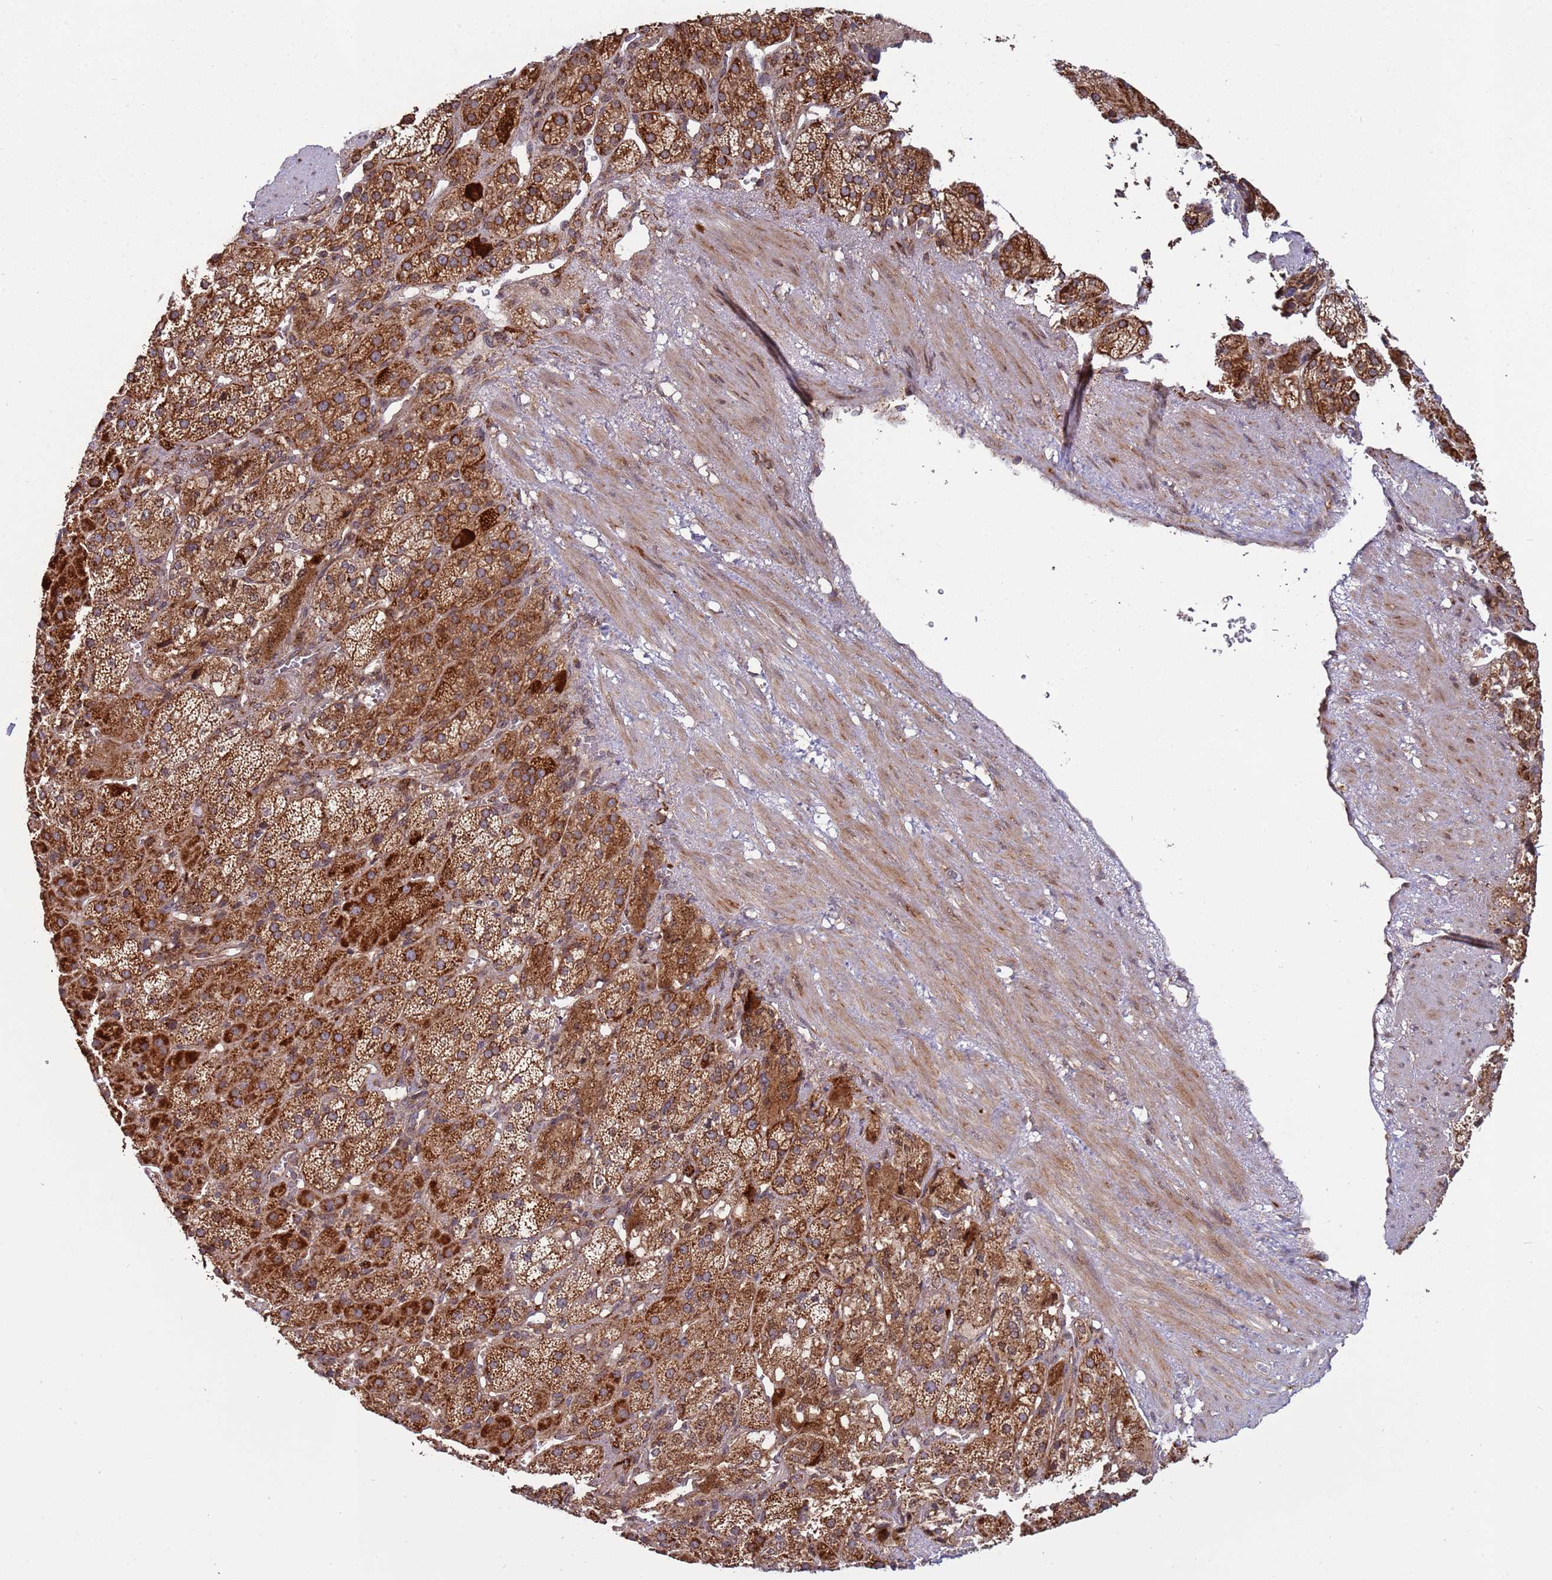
{"staining": {"intensity": "strong", "quantity": ">75%", "location": "cytoplasmic/membranous"}, "tissue": "adrenal gland", "cell_type": "Glandular cells", "image_type": "normal", "snomed": [{"axis": "morphology", "description": "Normal tissue, NOS"}, {"axis": "topography", "description": "Adrenal gland"}], "caption": "Immunohistochemical staining of benign adrenal gland shows >75% levels of strong cytoplasmic/membranous protein positivity in approximately >75% of glandular cells. The staining is performed using DAB (3,3'-diaminobenzidine) brown chromogen to label protein expression. The nuclei are counter-stained blue using hematoxylin.", "gene": "RCOR2", "patient": {"sex": "female", "age": 57}}